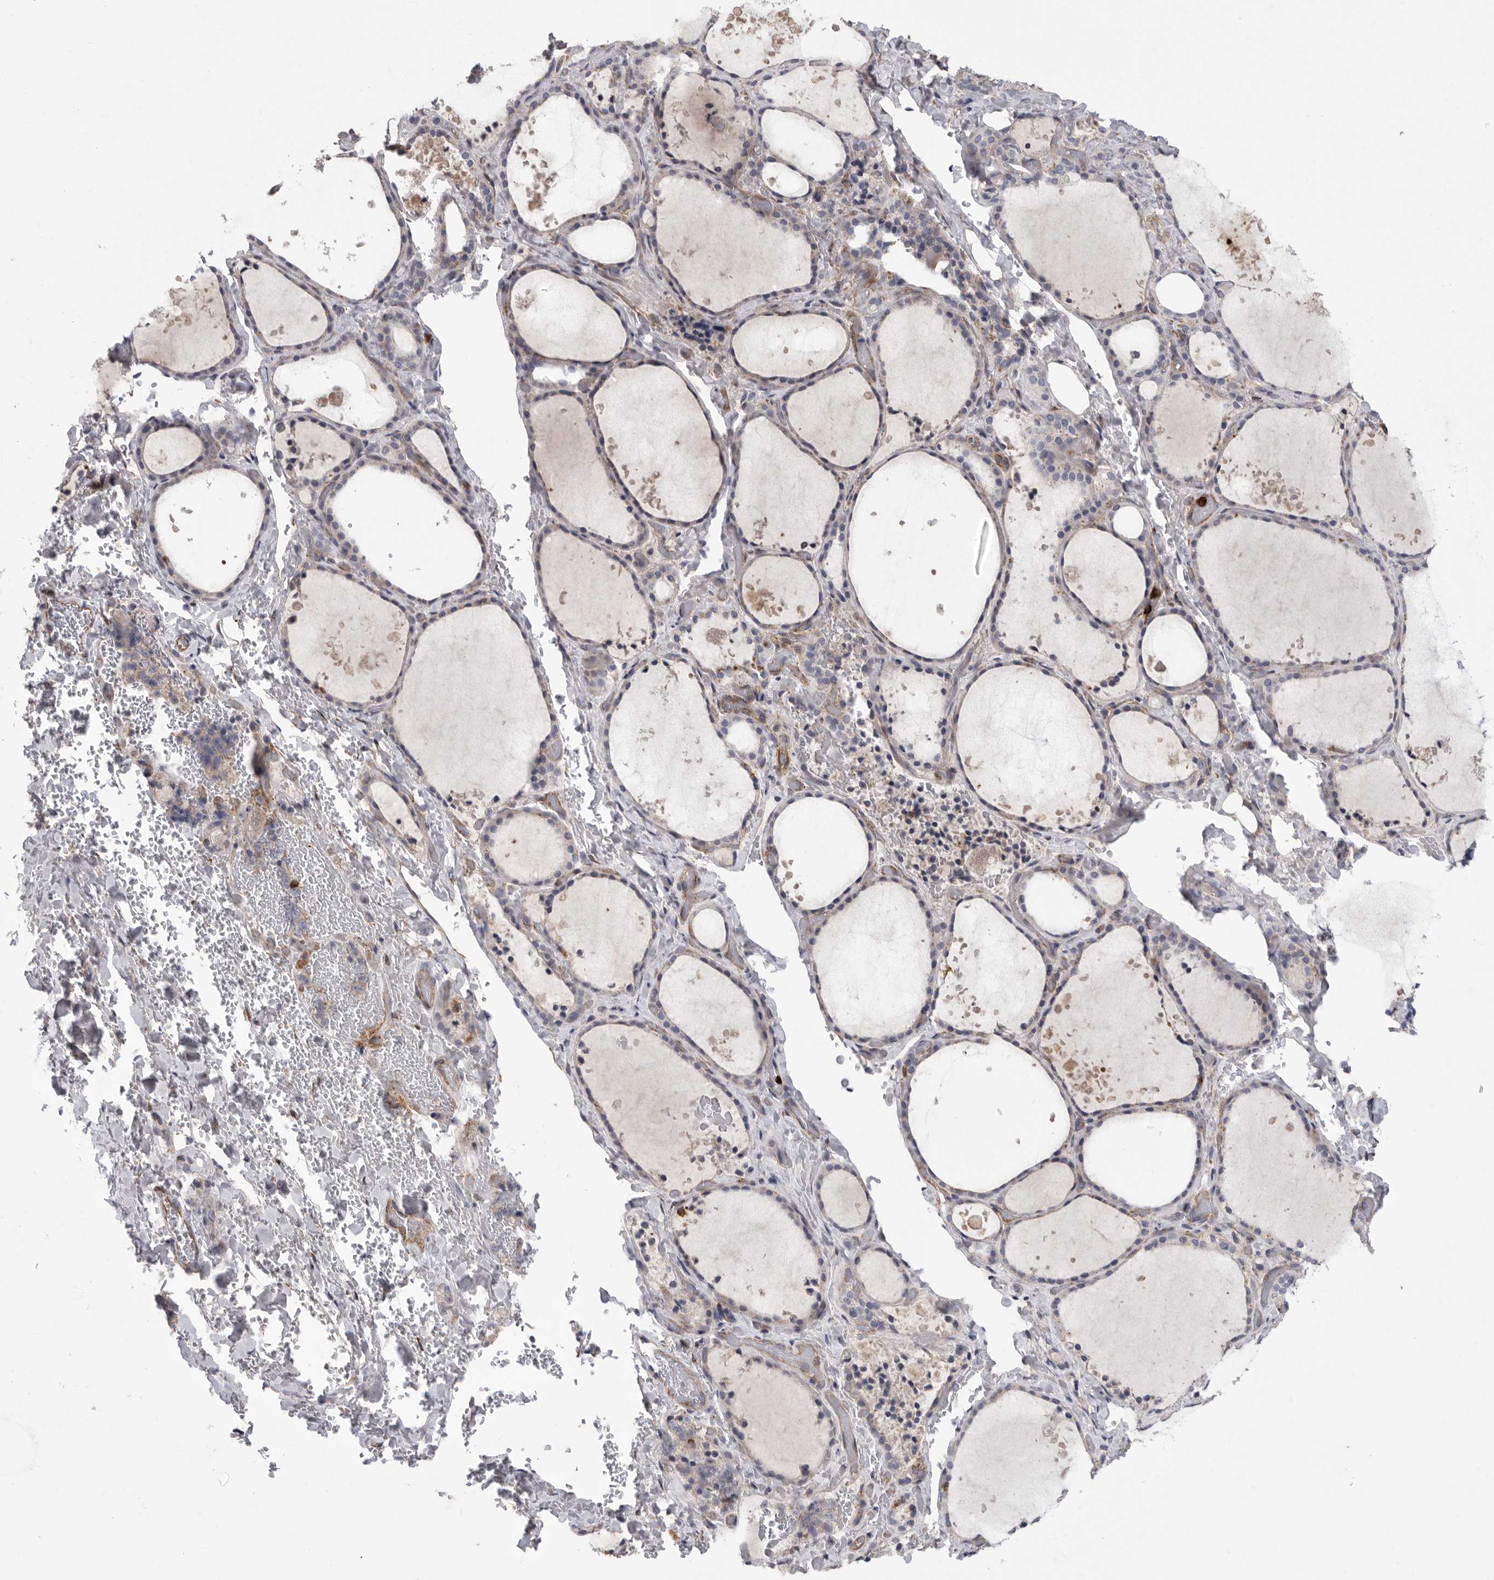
{"staining": {"intensity": "weak", "quantity": "<25%", "location": "cytoplasmic/membranous"}, "tissue": "thyroid gland", "cell_type": "Glandular cells", "image_type": "normal", "snomed": [{"axis": "morphology", "description": "Normal tissue, NOS"}, {"axis": "topography", "description": "Thyroid gland"}], "caption": "DAB (3,3'-diaminobenzidine) immunohistochemical staining of normal thyroid gland reveals no significant expression in glandular cells.", "gene": "SIGLEC10", "patient": {"sex": "female", "age": 44}}